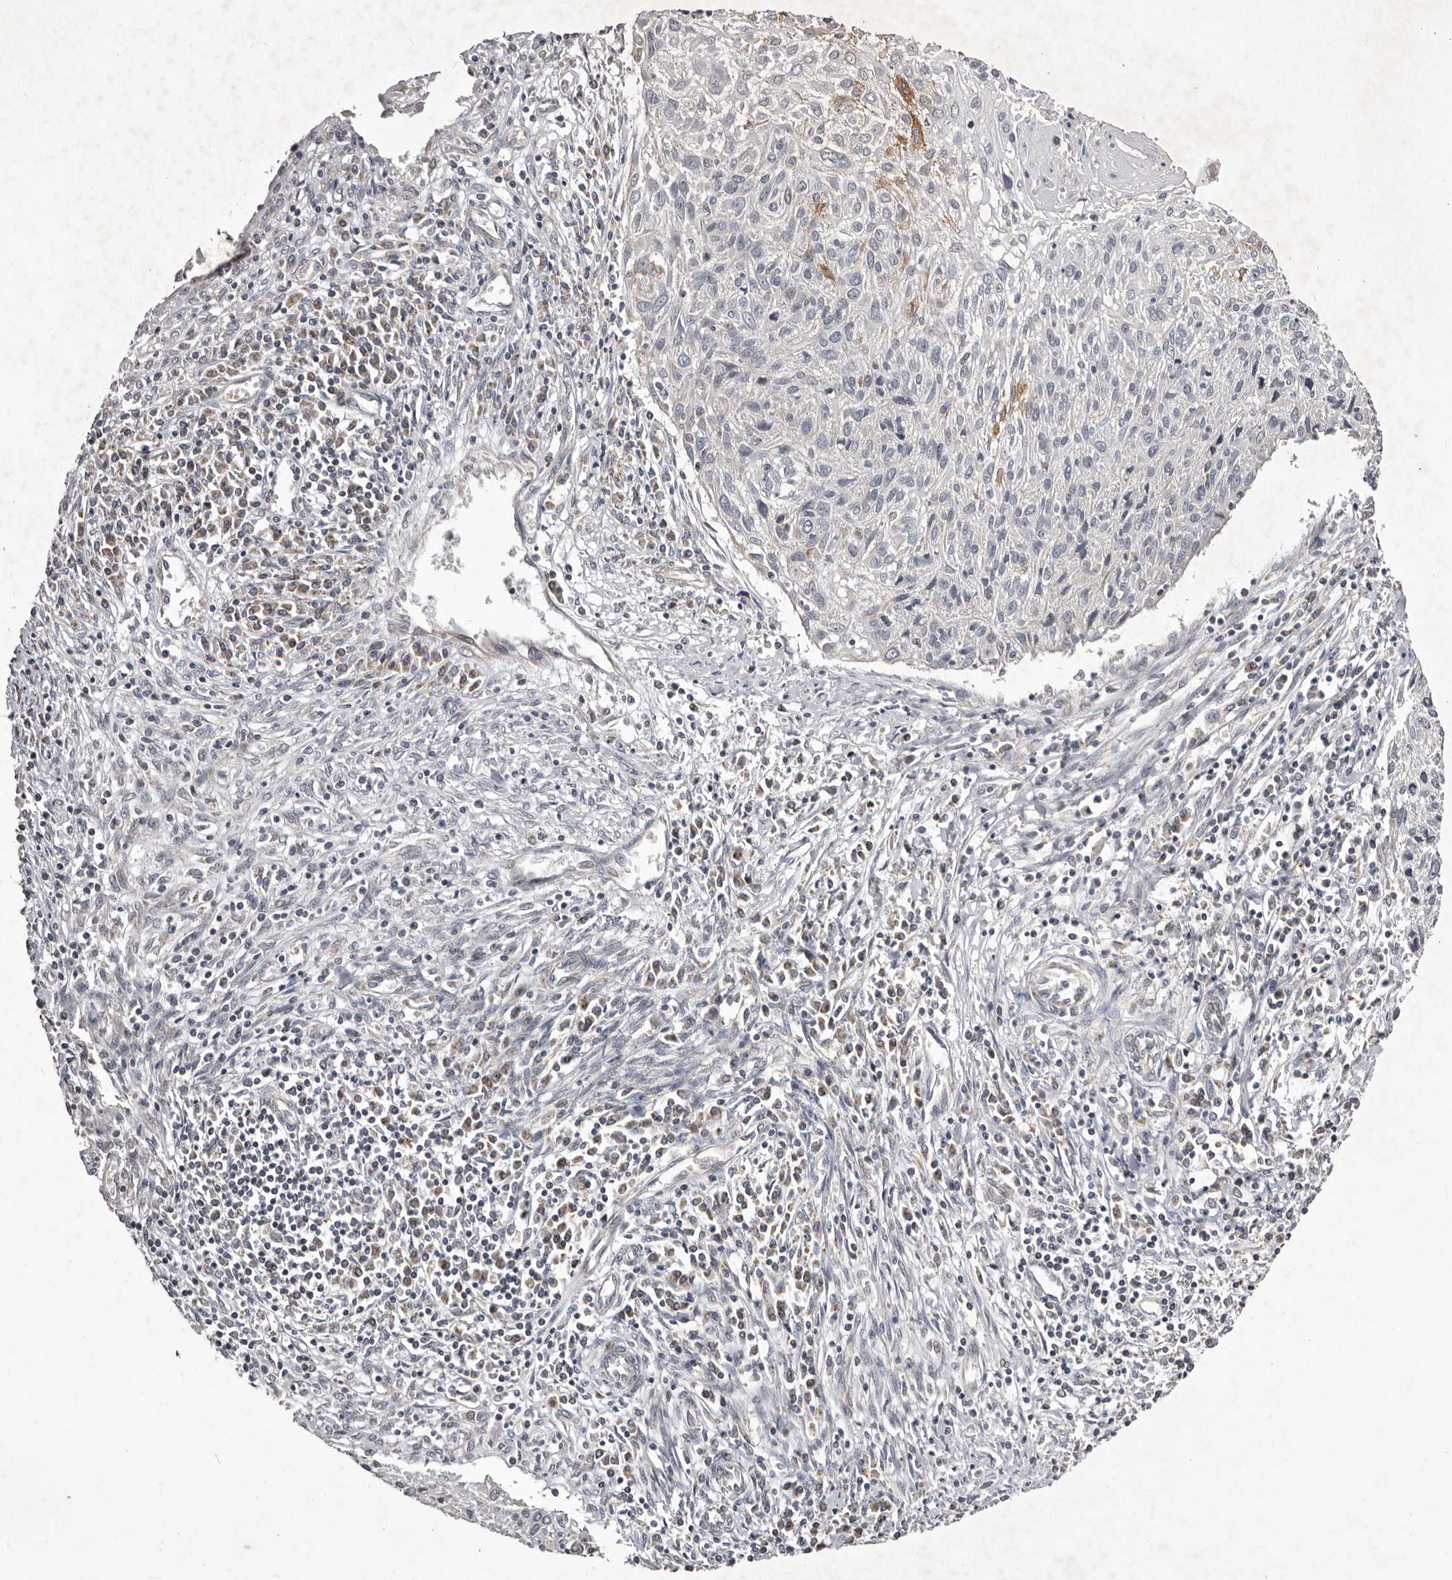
{"staining": {"intensity": "moderate", "quantity": "<25%", "location": "cytoplasmic/membranous"}, "tissue": "cervical cancer", "cell_type": "Tumor cells", "image_type": "cancer", "snomed": [{"axis": "morphology", "description": "Squamous cell carcinoma, NOS"}, {"axis": "topography", "description": "Cervix"}], "caption": "Immunohistochemical staining of human squamous cell carcinoma (cervical) shows moderate cytoplasmic/membranous protein positivity in approximately <25% of tumor cells. The protein of interest is shown in brown color, while the nuclei are stained blue.", "gene": "CXCL14", "patient": {"sex": "female", "age": 51}}